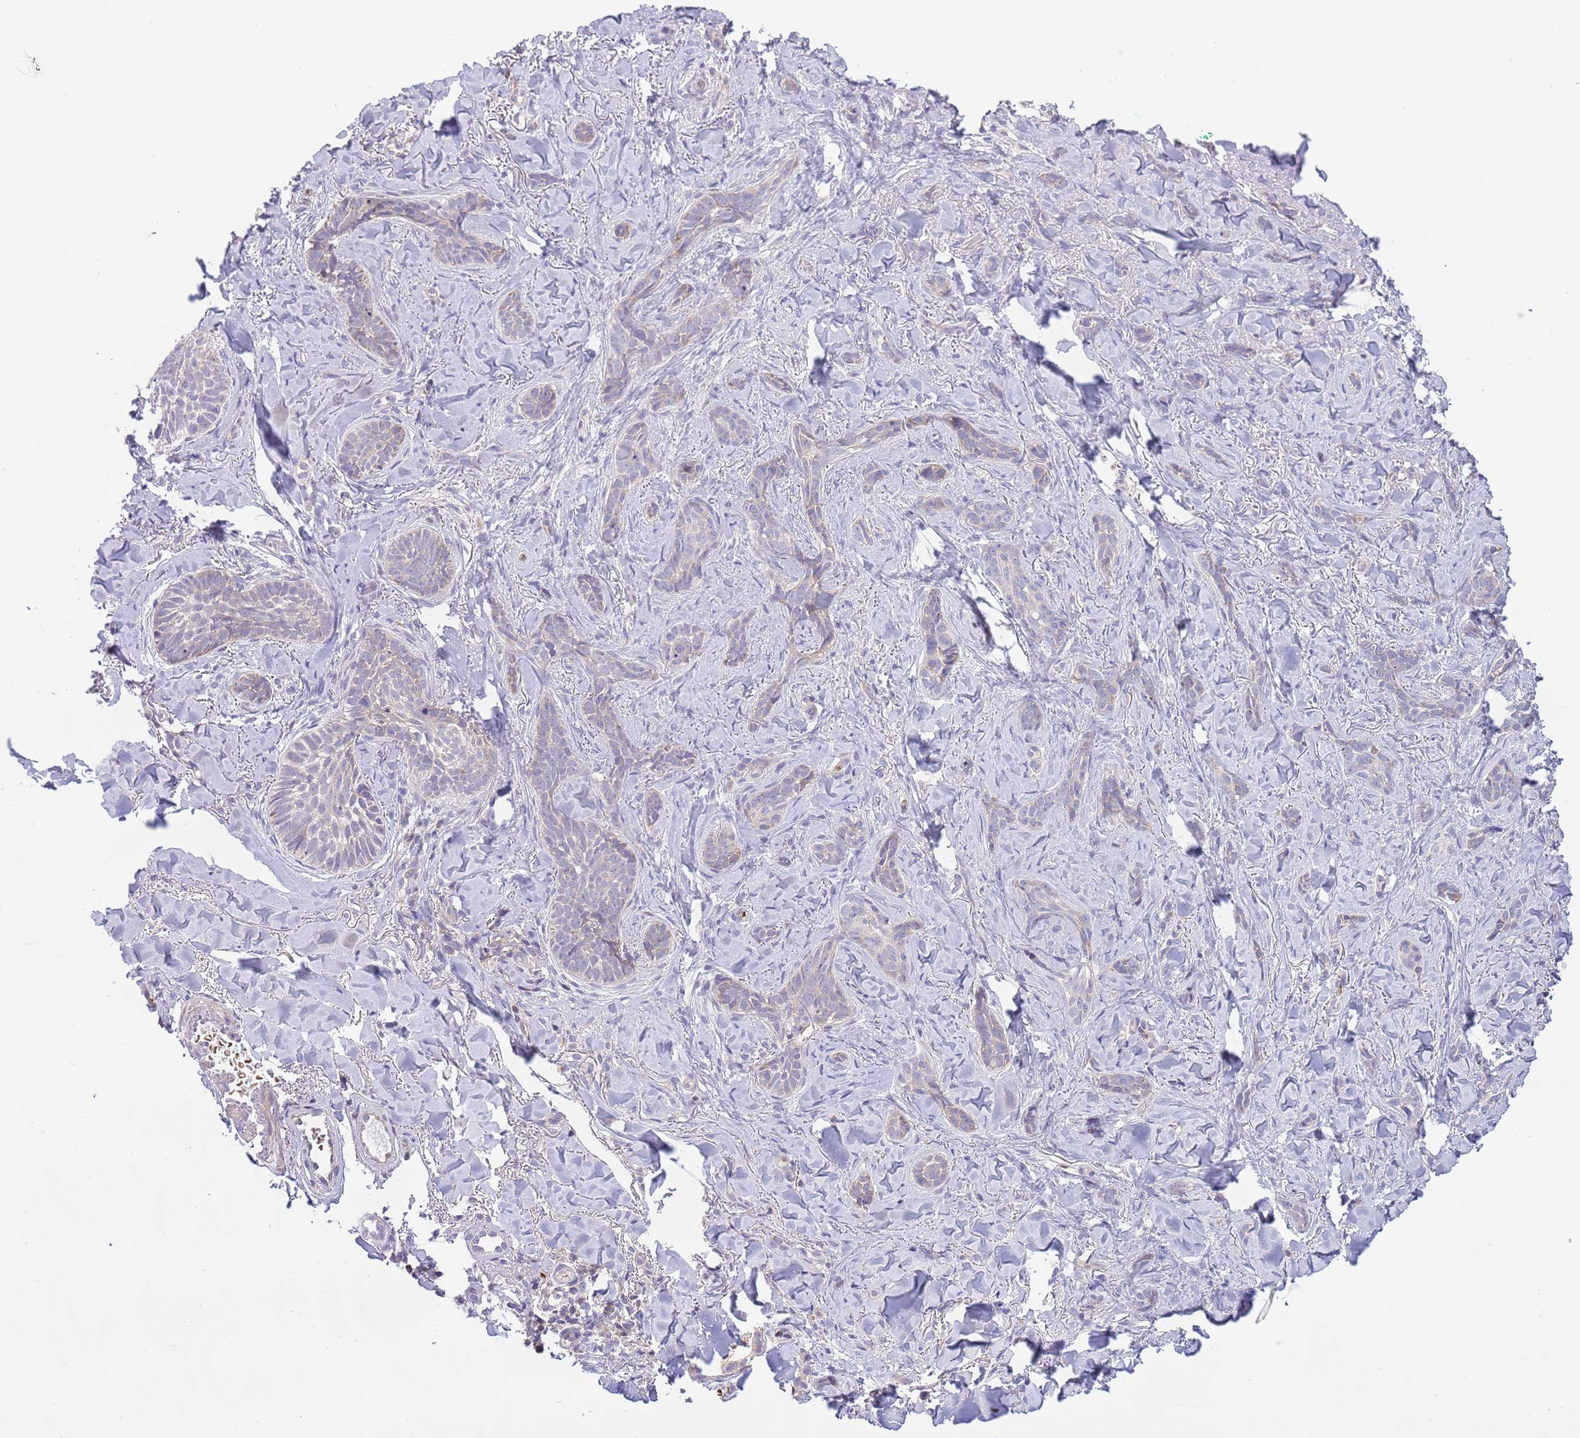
{"staining": {"intensity": "negative", "quantity": "none", "location": "none"}, "tissue": "skin cancer", "cell_type": "Tumor cells", "image_type": "cancer", "snomed": [{"axis": "morphology", "description": "Basal cell carcinoma"}, {"axis": "topography", "description": "Skin"}], "caption": "A high-resolution micrograph shows immunohistochemistry staining of skin cancer (basal cell carcinoma), which exhibits no significant positivity in tumor cells.", "gene": "DAND5", "patient": {"sex": "female", "age": 55}}